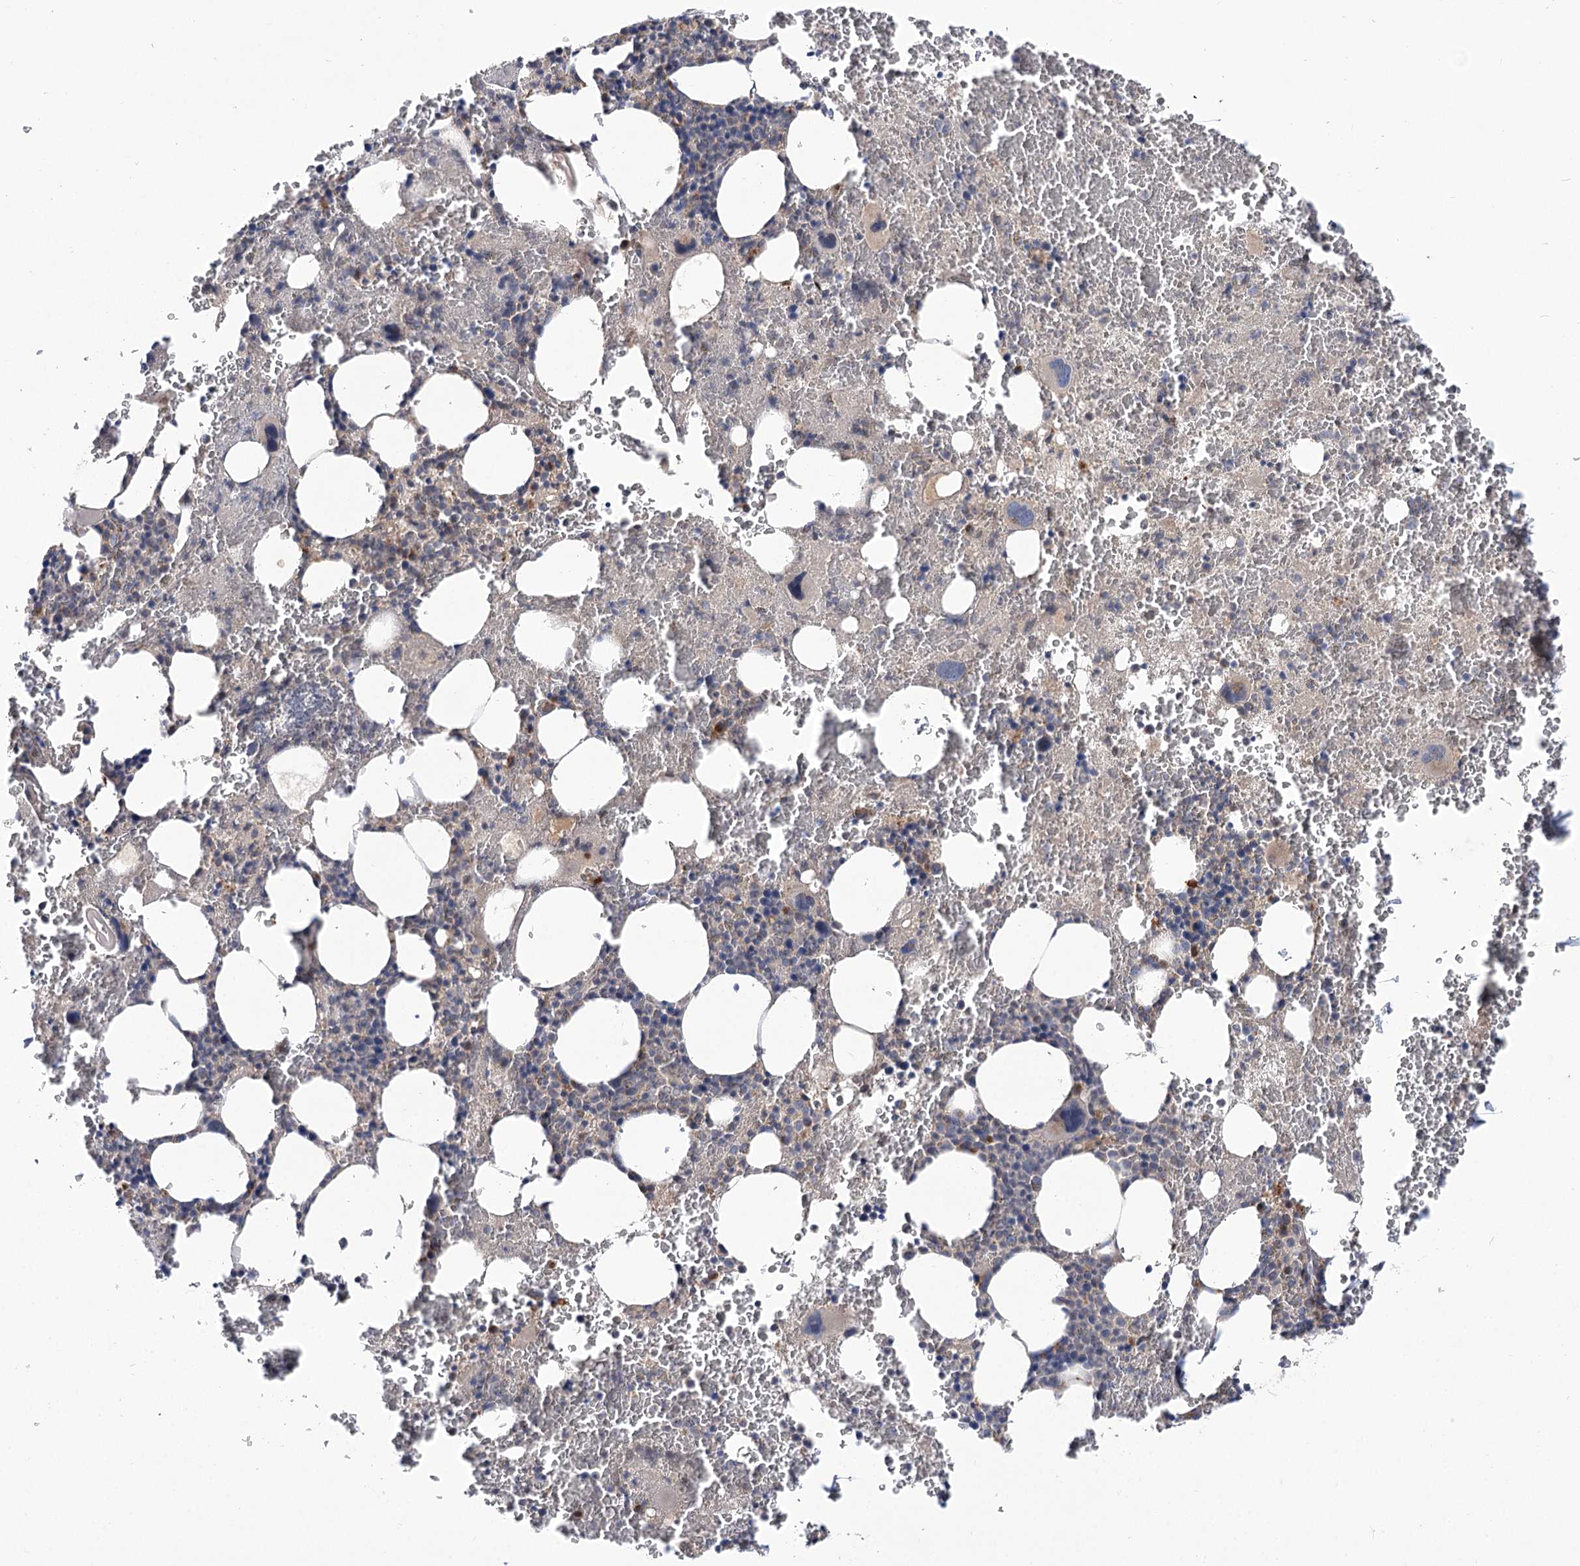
{"staining": {"intensity": "weak", "quantity": "<25%", "location": "cytoplasmic/membranous"}, "tissue": "bone marrow", "cell_type": "Hematopoietic cells", "image_type": "normal", "snomed": [{"axis": "morphology", "description": "Normal tissue, NOS"}, {"axis": "topography", "description": "Bone marrow"}], "caption": "This is an IHC photomicrograph of benign bone marrow. There is no positivity in hematopoietic cells.", "gene": "GBF1", "patient": {"sex": "male", "age": 36}}